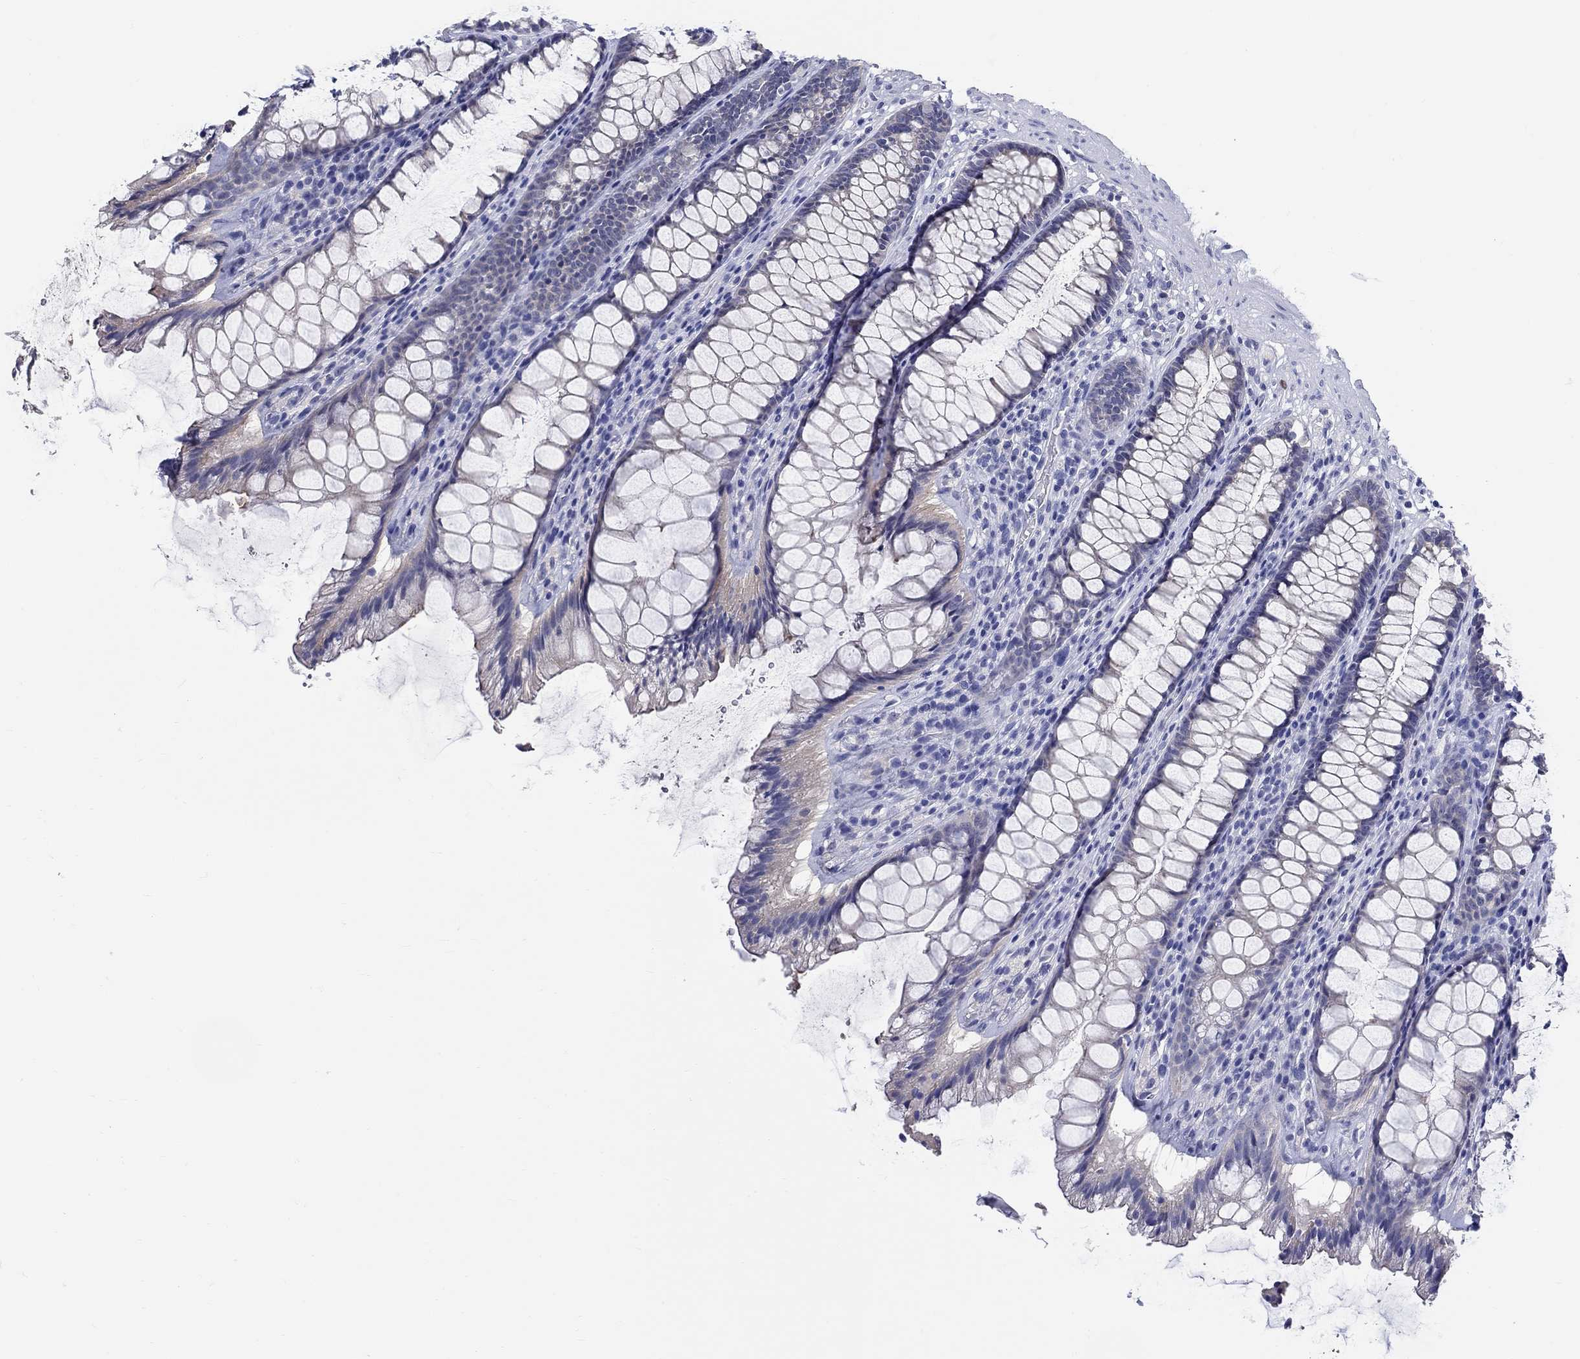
{"staining": {"intensity": "weak", "quantity": "<25%", "location": "cytoplasmic/membranous"}, "tissue": "rectum", "cell_type": "Glandular cells", "image_type": "normal", "snomed": [{"axis": "morphology", "description": "Normal tissue, NOS"}, {"axis": "topography", "description": "Rectum"}], "caption": "Immunohistochemistry (IHC) histopathology image of unremarkable rectum: human rectum stained with DAB shows no significant protein expression in glandular cells.", "gene": "SLC30A3", "patient": {"sex": "male", "age": 72}}